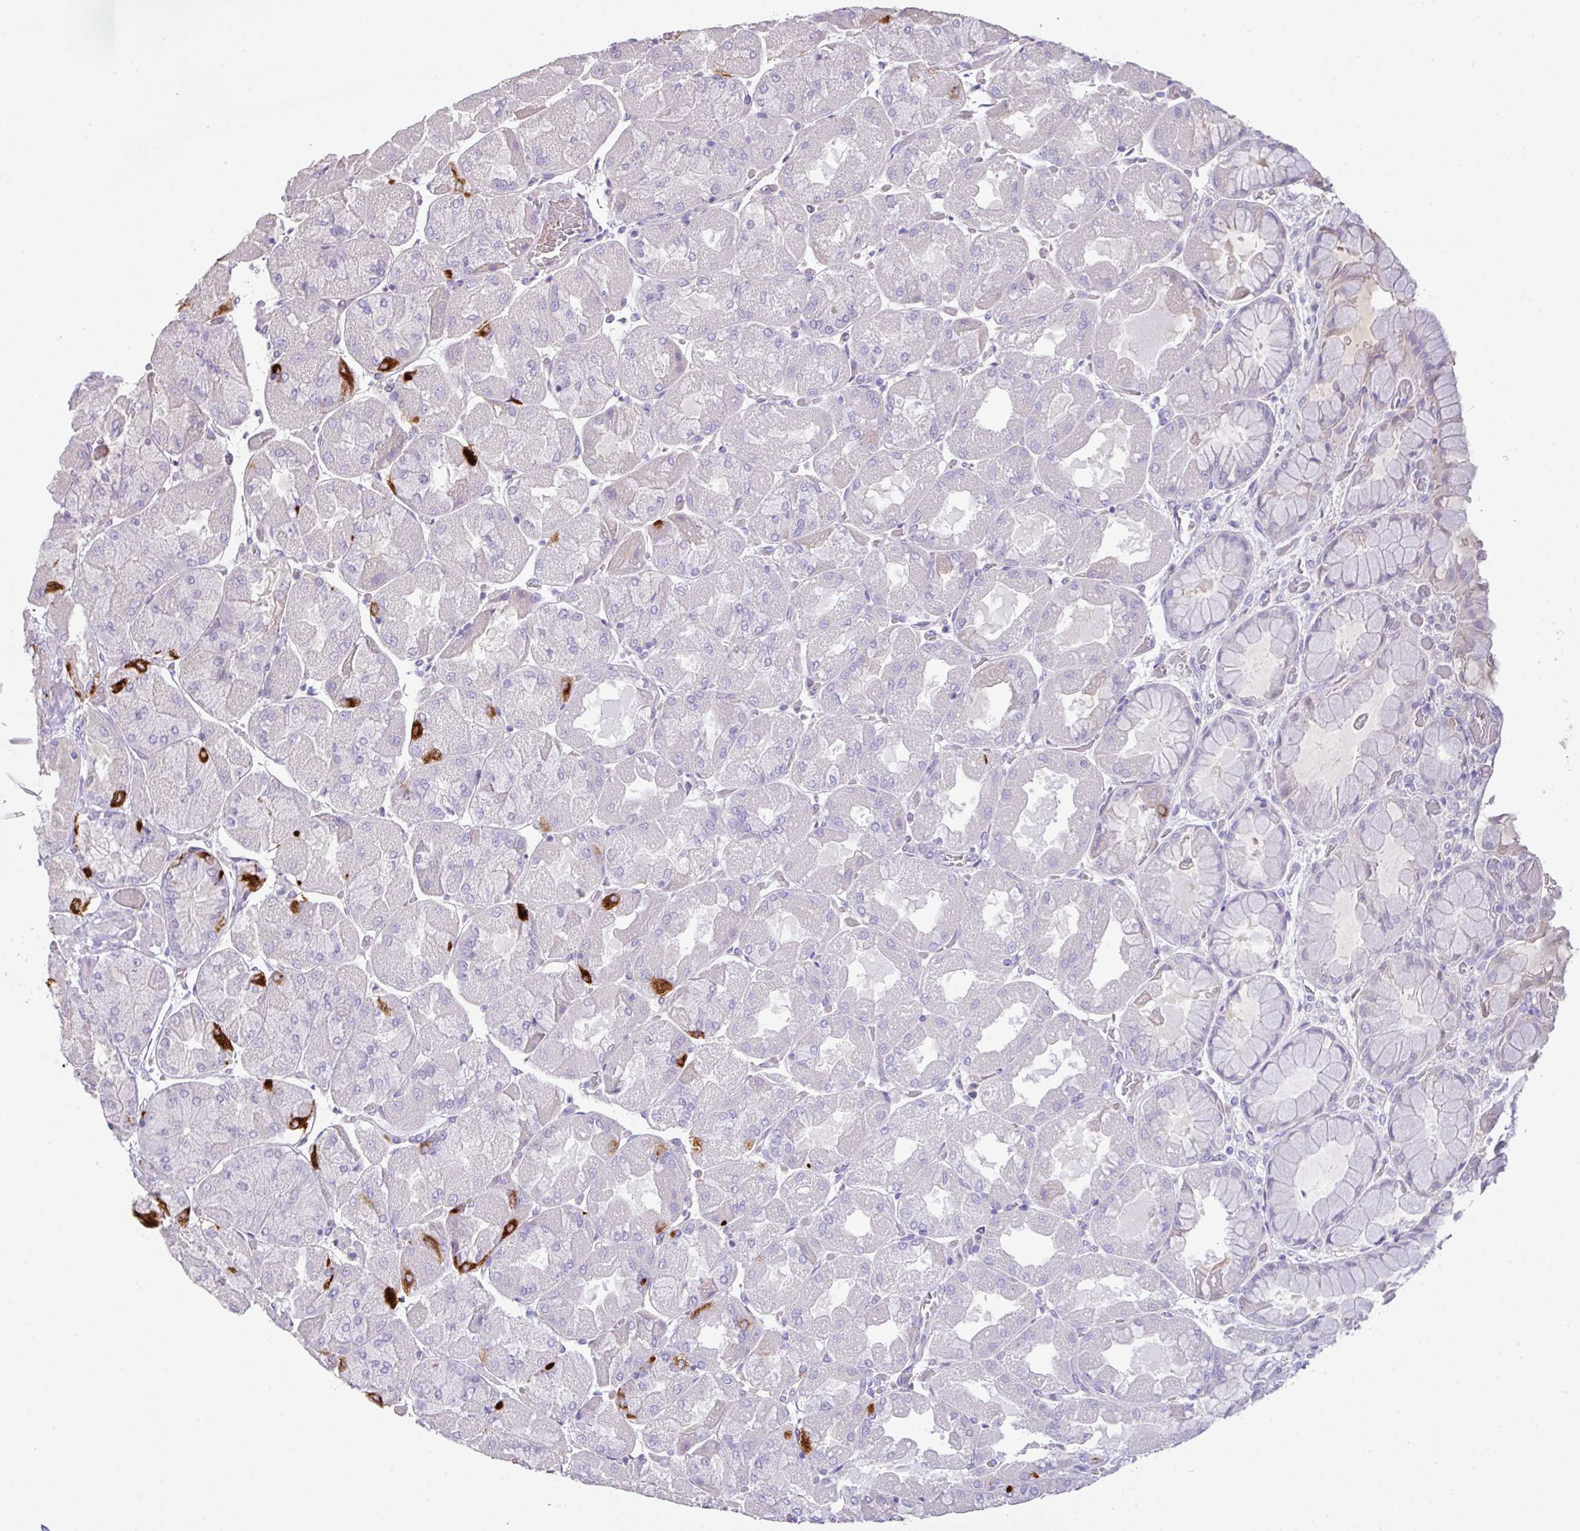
{"staining": {"intensity": "strong", "quantity": "<25%", "location": "cytoplasmic/membranous"}, "tissue": "stomach", "cell_type": "Glandular cells", "image_type": "normal", "snomed": [{"axis": "morphology", "description": "Normal tissue, NOS"}, {"axis": "topography", "description": "Stomach"}], "caption": "Stomach stained for a protein exhibits strong cytoplasmic/membranous positivity in glandular cells. The protein is shown in brown color, while the nuclei are stained blue.", "gene": "OR6C6", "patient": {"sex": "female", "age": 61}}